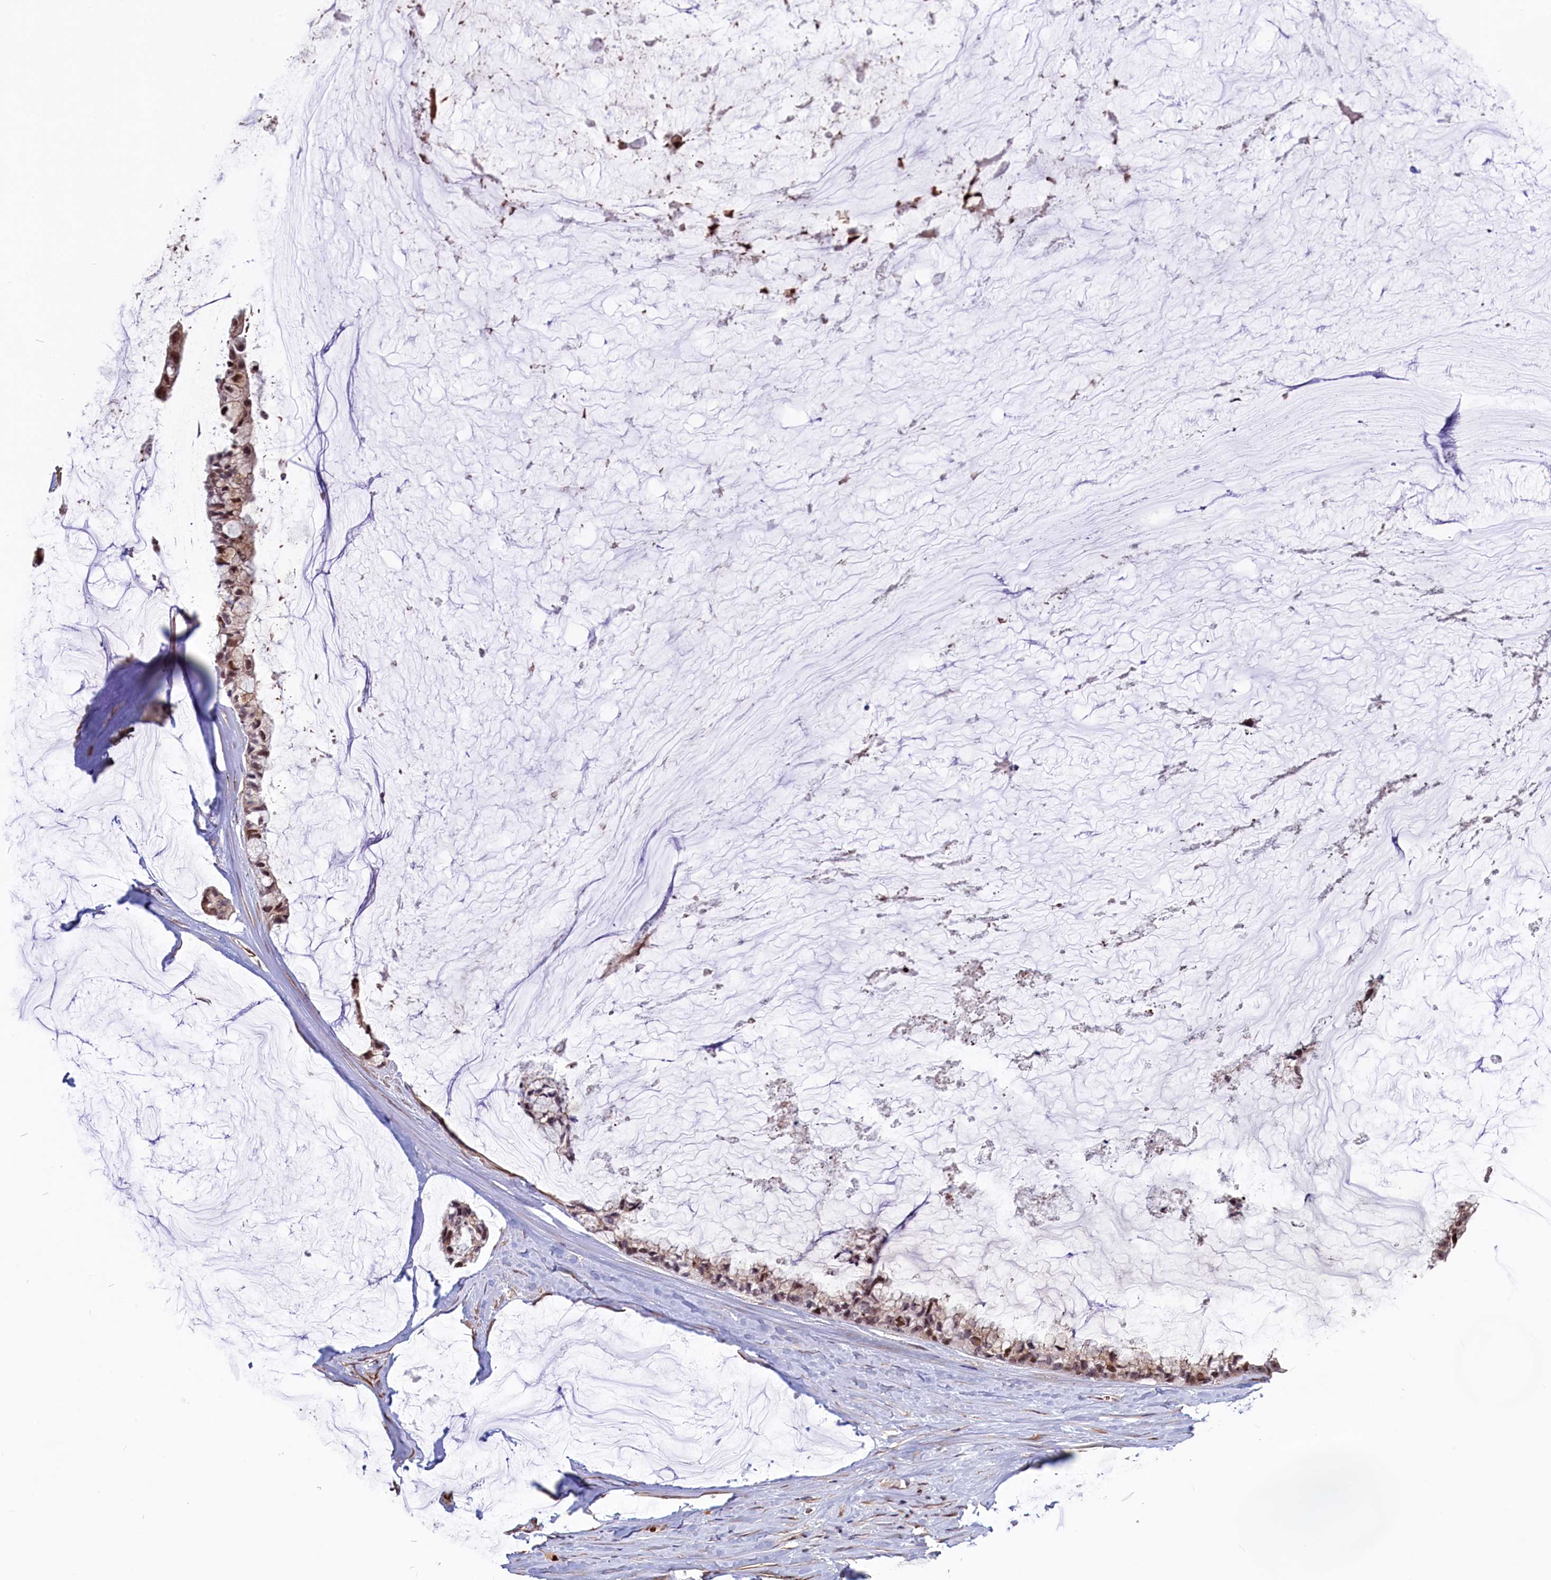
{"staining": {"intensity": "moderate", "quantity": "25%-75%", "location": "nuclear"}, "tissue": "ovarian cancer", "cell_type": "Tumor cells", "image_type": "cancer", "snomed": [{"axis": "morphology", "description": "Cystadenocarcinoma, mucinous, NOS"}, {"axis": "topography", "description": "Ovary"}], "caption": "Mucinous cystadenocarcinoma (ovarian) was stained to show a protein in brown. There is medium levels of moderate nuclear positivity in approximately 25%-75% of tumor cells.", "gene": "SHFL", "patient": {"sex": "female", "age": 39}}